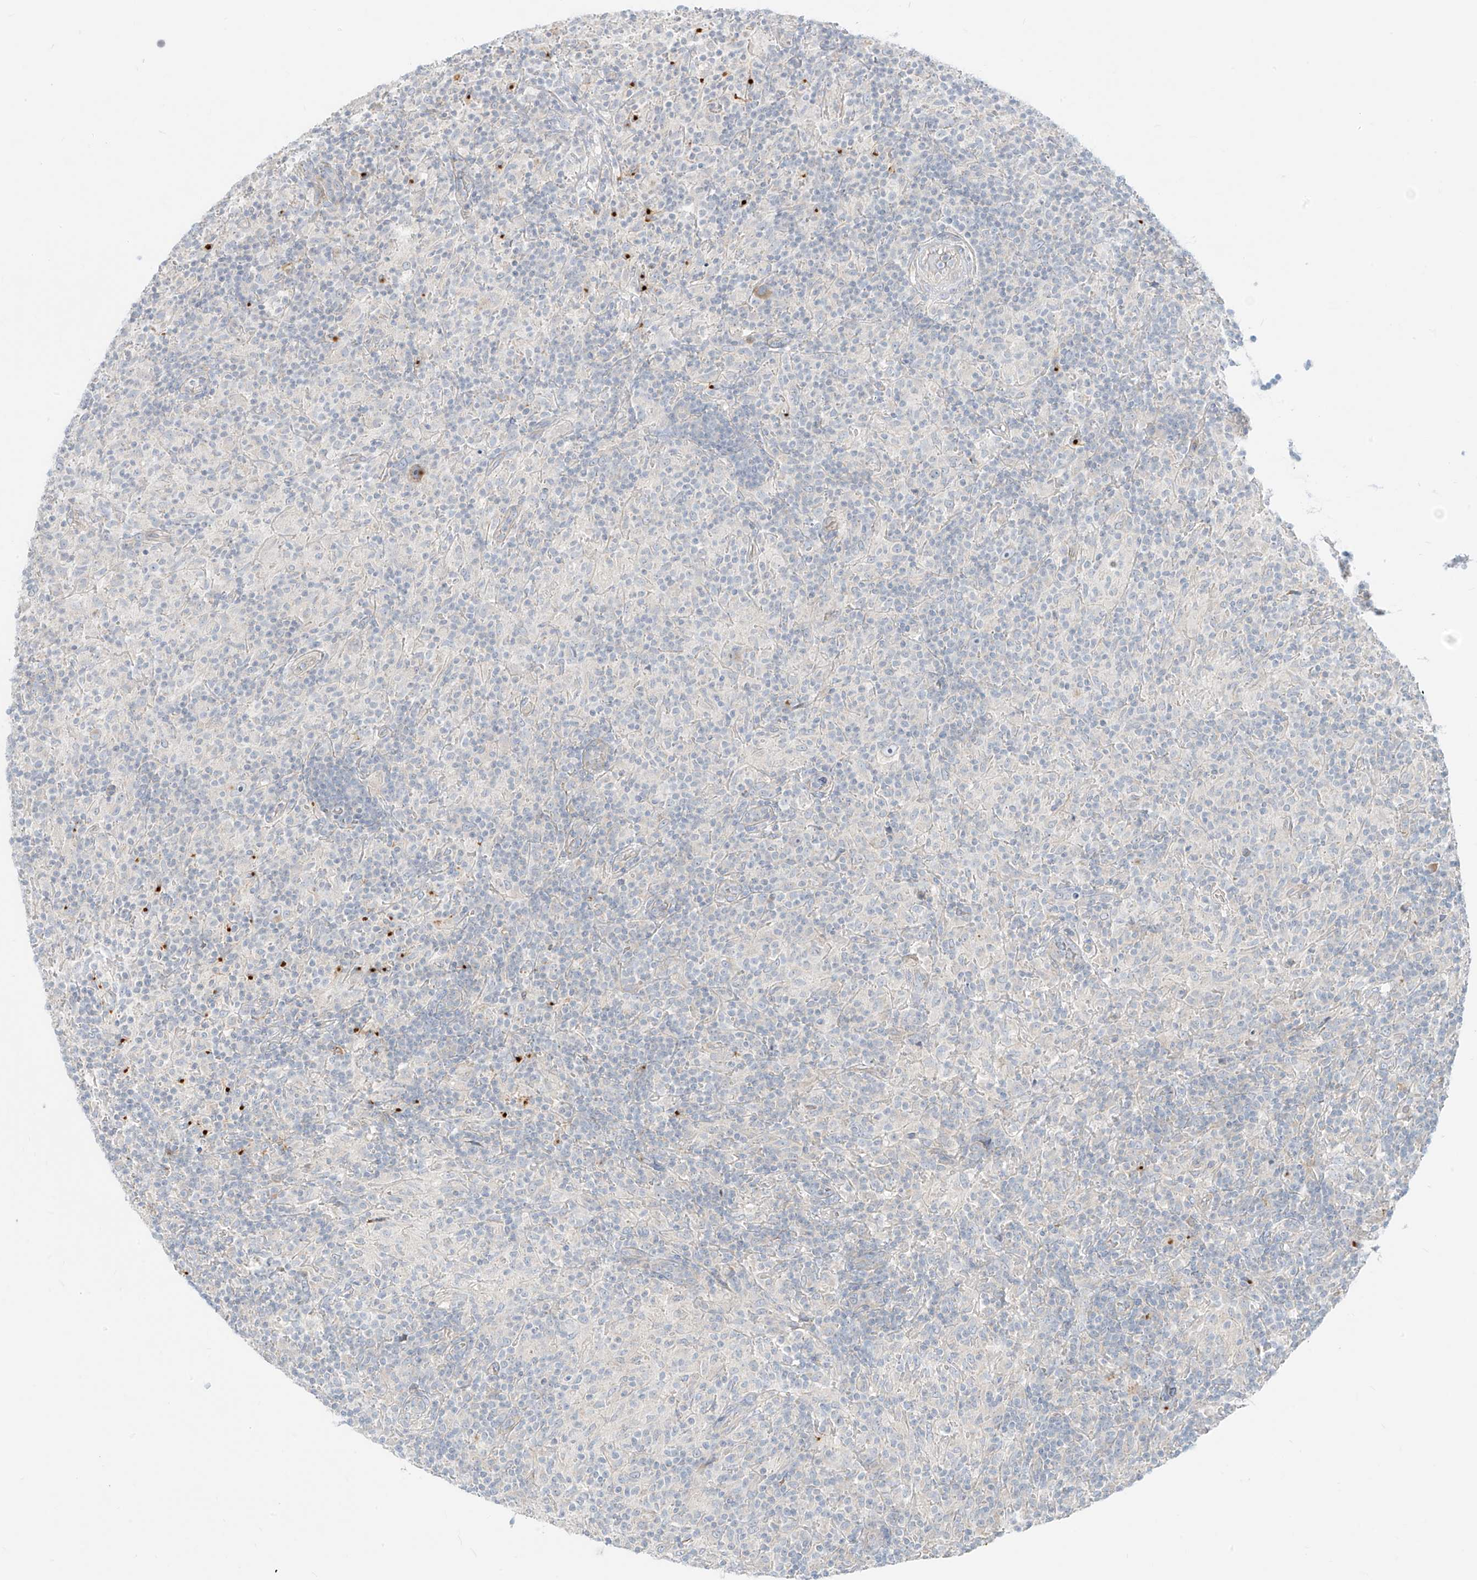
{"staining": {"intensity": "weak", "quantity": "<25%", "location": "cytoplasmic/membranous"}, "tissue": "lymphoma", "cell_type": "Tumor cells", "image_type": "cancer", "snomed": [{"axis": "morphology", "description": "Hodgkin's disease, NOS"}, {"axis": "topography", "description": "Lymph node"}], "caption": "Immunohistochemistry (IHC) of human lymphoma shows no staining in tumor cells. (Immunohistochemistry (IHC), brightfield microscopy, high magnification).", "gene": "SYTL3", "patient": {"sex": "male", "age": 70}}